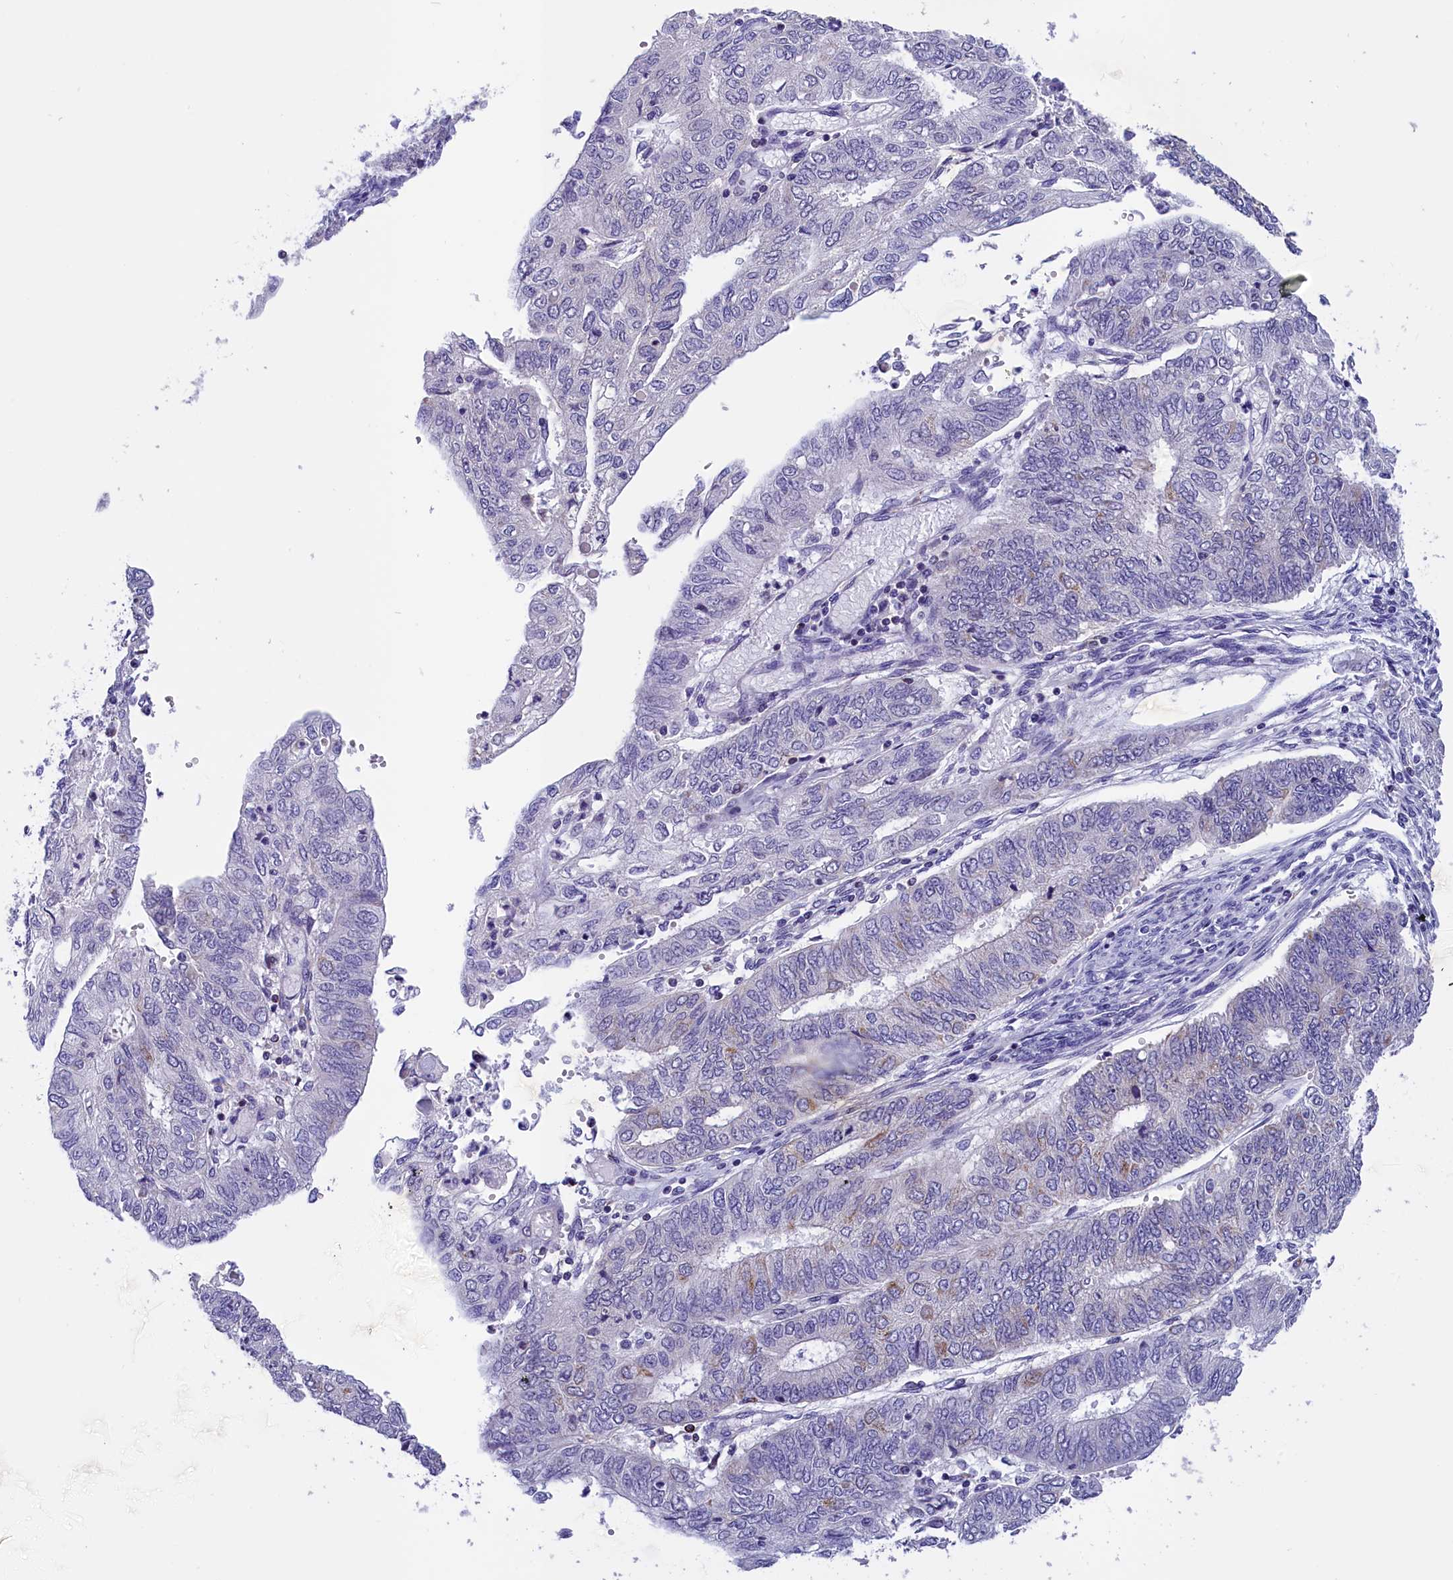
{"staining": {"intensity": "negative", "quantity": "none", "location": "none"}, "tissue": "endometrial cancer", "cell_type": "Tumor cells", "image_type": "cancer", "snomed": [{"axis": "morphology", "description": "Adenocarcinoma, NOS"}, {"axis": "topography", "description": "Endometrium"}], "caption": "Protein analysis of adenocarcinoma (endometrial) demonstrates no significant expression in tumor cells.", "gene": "ABAT", "patient": {"sex": "female", "age": 68}}